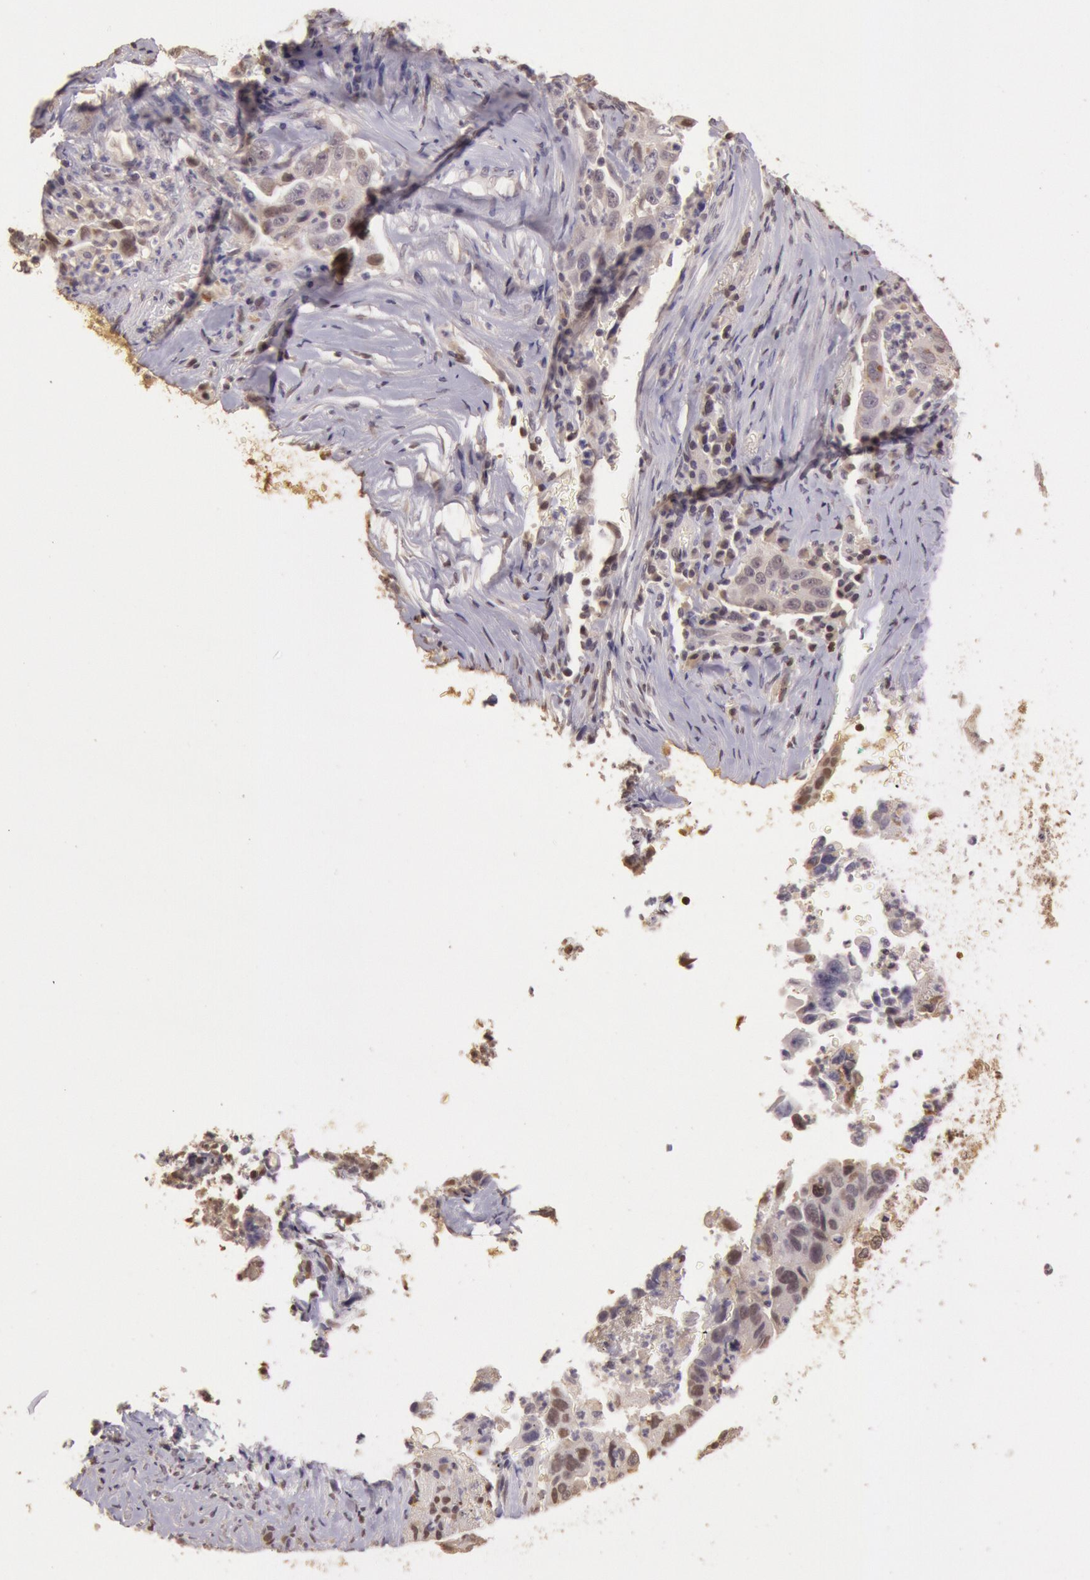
{"staining": {"intensity": "weak", "quantity": "<25%", "location": "nuclear"}, "tissue": "lung cancer", "cell_type": "Tumor cells", "image_type": "cancer", "snomed": [{"axis": "morphology", "description": "Squamous cell carcinoma, NOS"}, {"axis": "topography", "description": "Lung"}], "caption": "An immunohistochemistry histopathology image of lung squamous cell carcinoma is shown. There is no staining in tumor cells of lung squamous cell carcinoma.", "gene": "SOD1", "patient": {"sex": "male", "age": 64}}